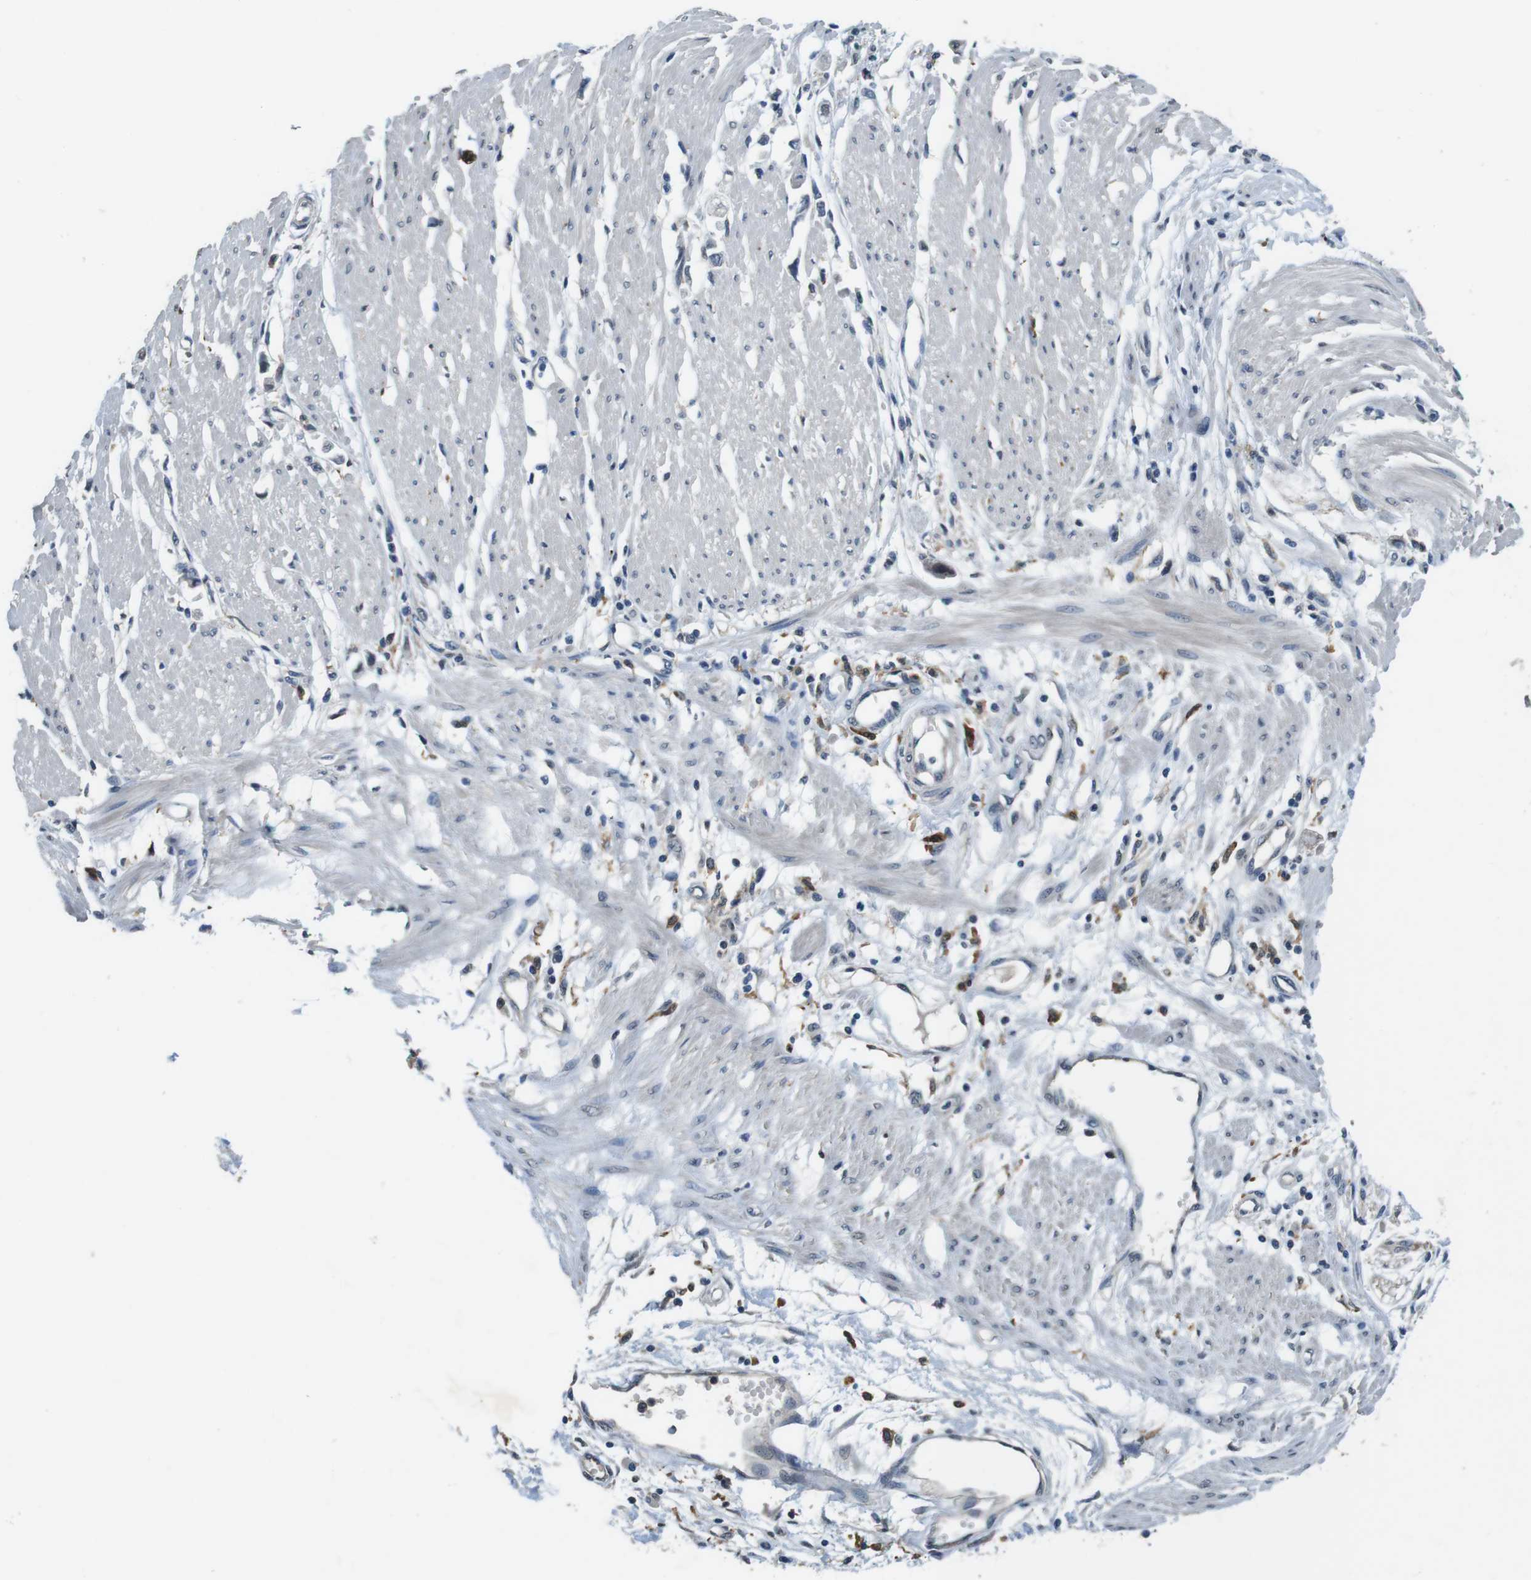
{"staining": {"intensity": "negative", "quantity": "none", "location": "none"}, "tissue": "stomach cancer", "cell_type": "Tumor cells", "image_type": "cancer", "snomed": [{"axis": "morphology", "description": "Adenocarcinoma, NOS"}, {"axis": "topography", "description": "Stomach"}], "caption": "Immunohistochemistry histopathology image of neoplastic tissue: human adenocarcinoma (stomach) stained with DAB shows no significant protein expression in tumor cells. Nuclei are stained in blue.", "gene": "CD163L1", "patient": {"sex": "female", "age": 59}}